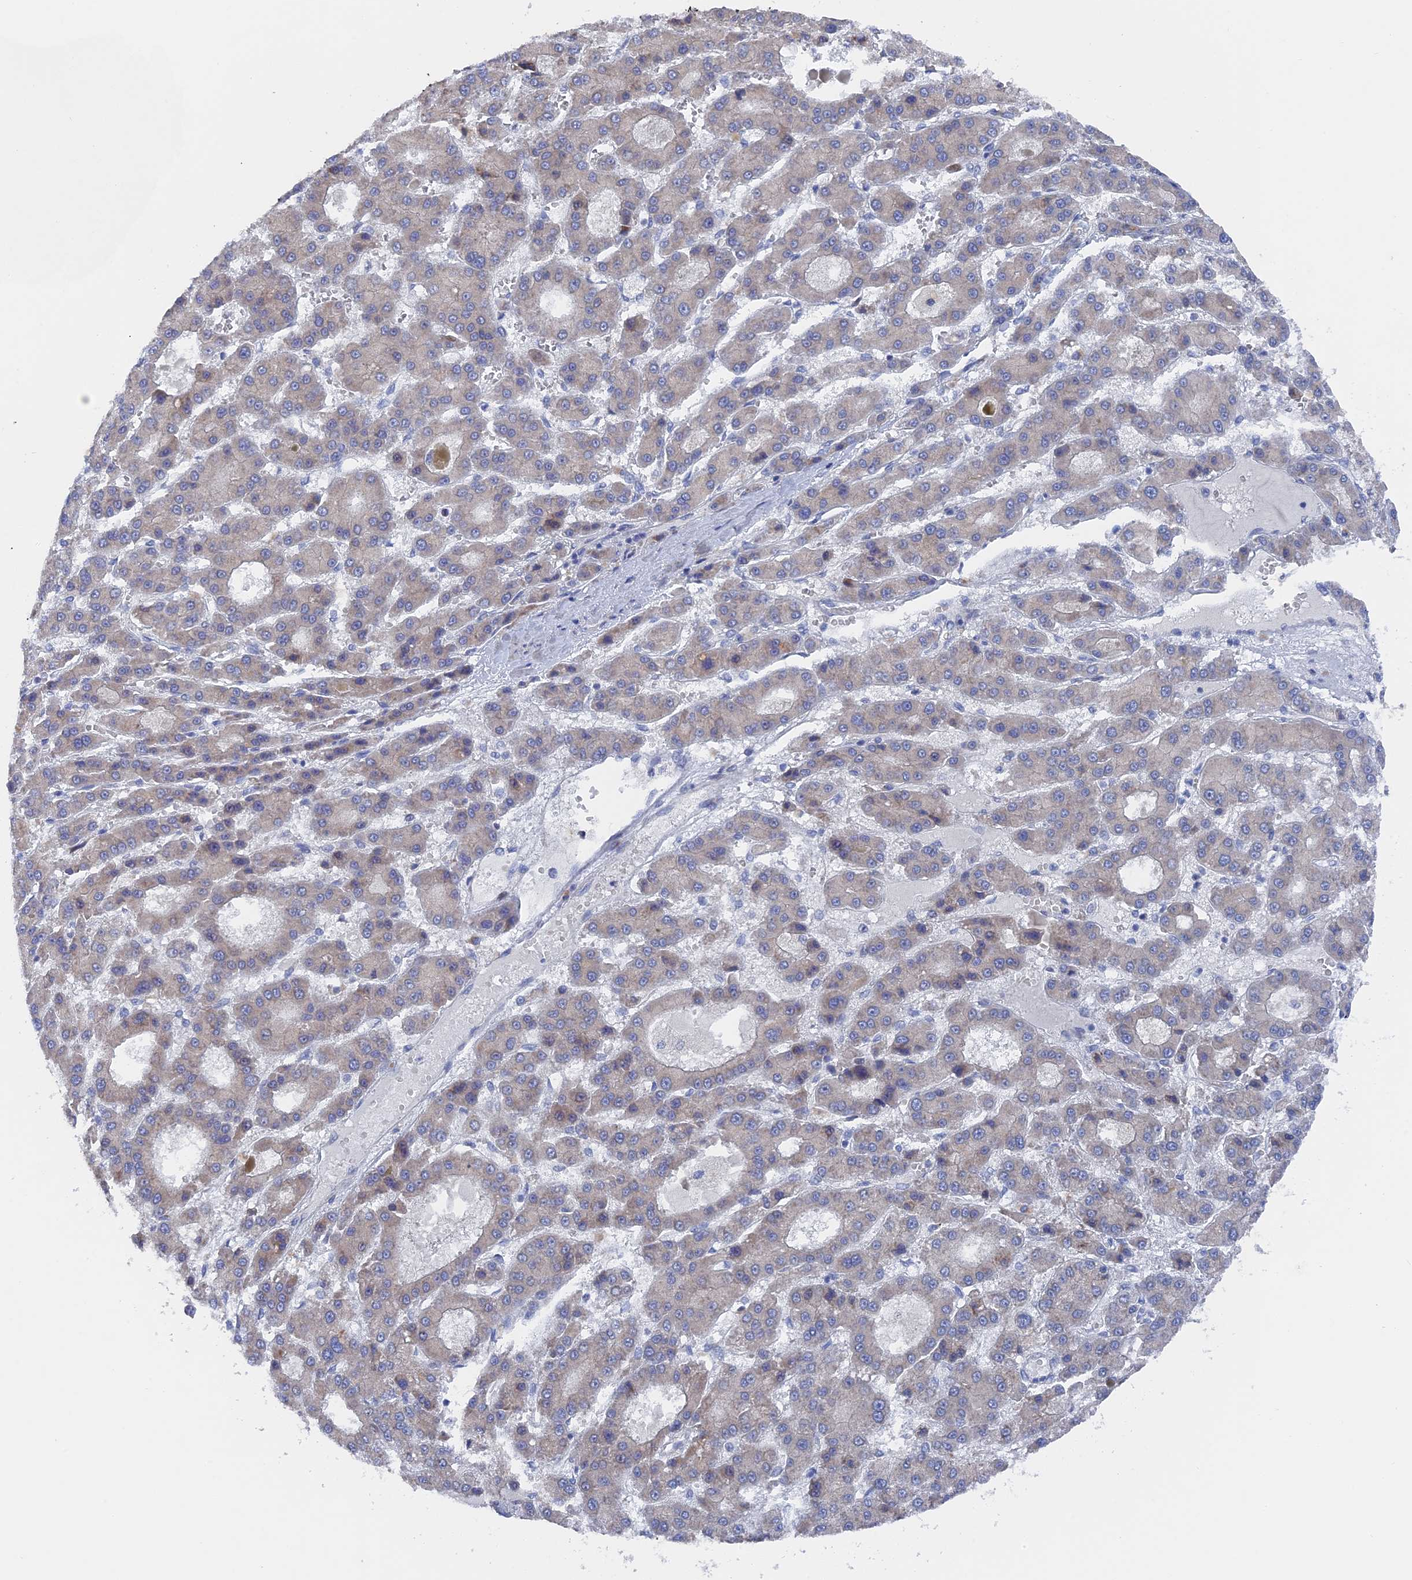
{"staining": {"intensity": "weak", "quantity": "25%-75%", "location": "cytoplasmic/membranous"}, "tissue": "liver cancer", "cell_type": "Tumor cells", "image_type": "cancer", "snomed": [{"axis": "morphology", "description": "Carcinoma, Hepatocellular, NOS"}, {"axis": "topography", "description": "Liver"}], "caption": "The immunohistochemical stain highlights weak cytoplasmic/membranous expression in tumor cells of liver cancer (hepatocellular carcinoma) tissue.", "gene": "TMEM161A", "patient": {"sex": "male", "age": 70}}